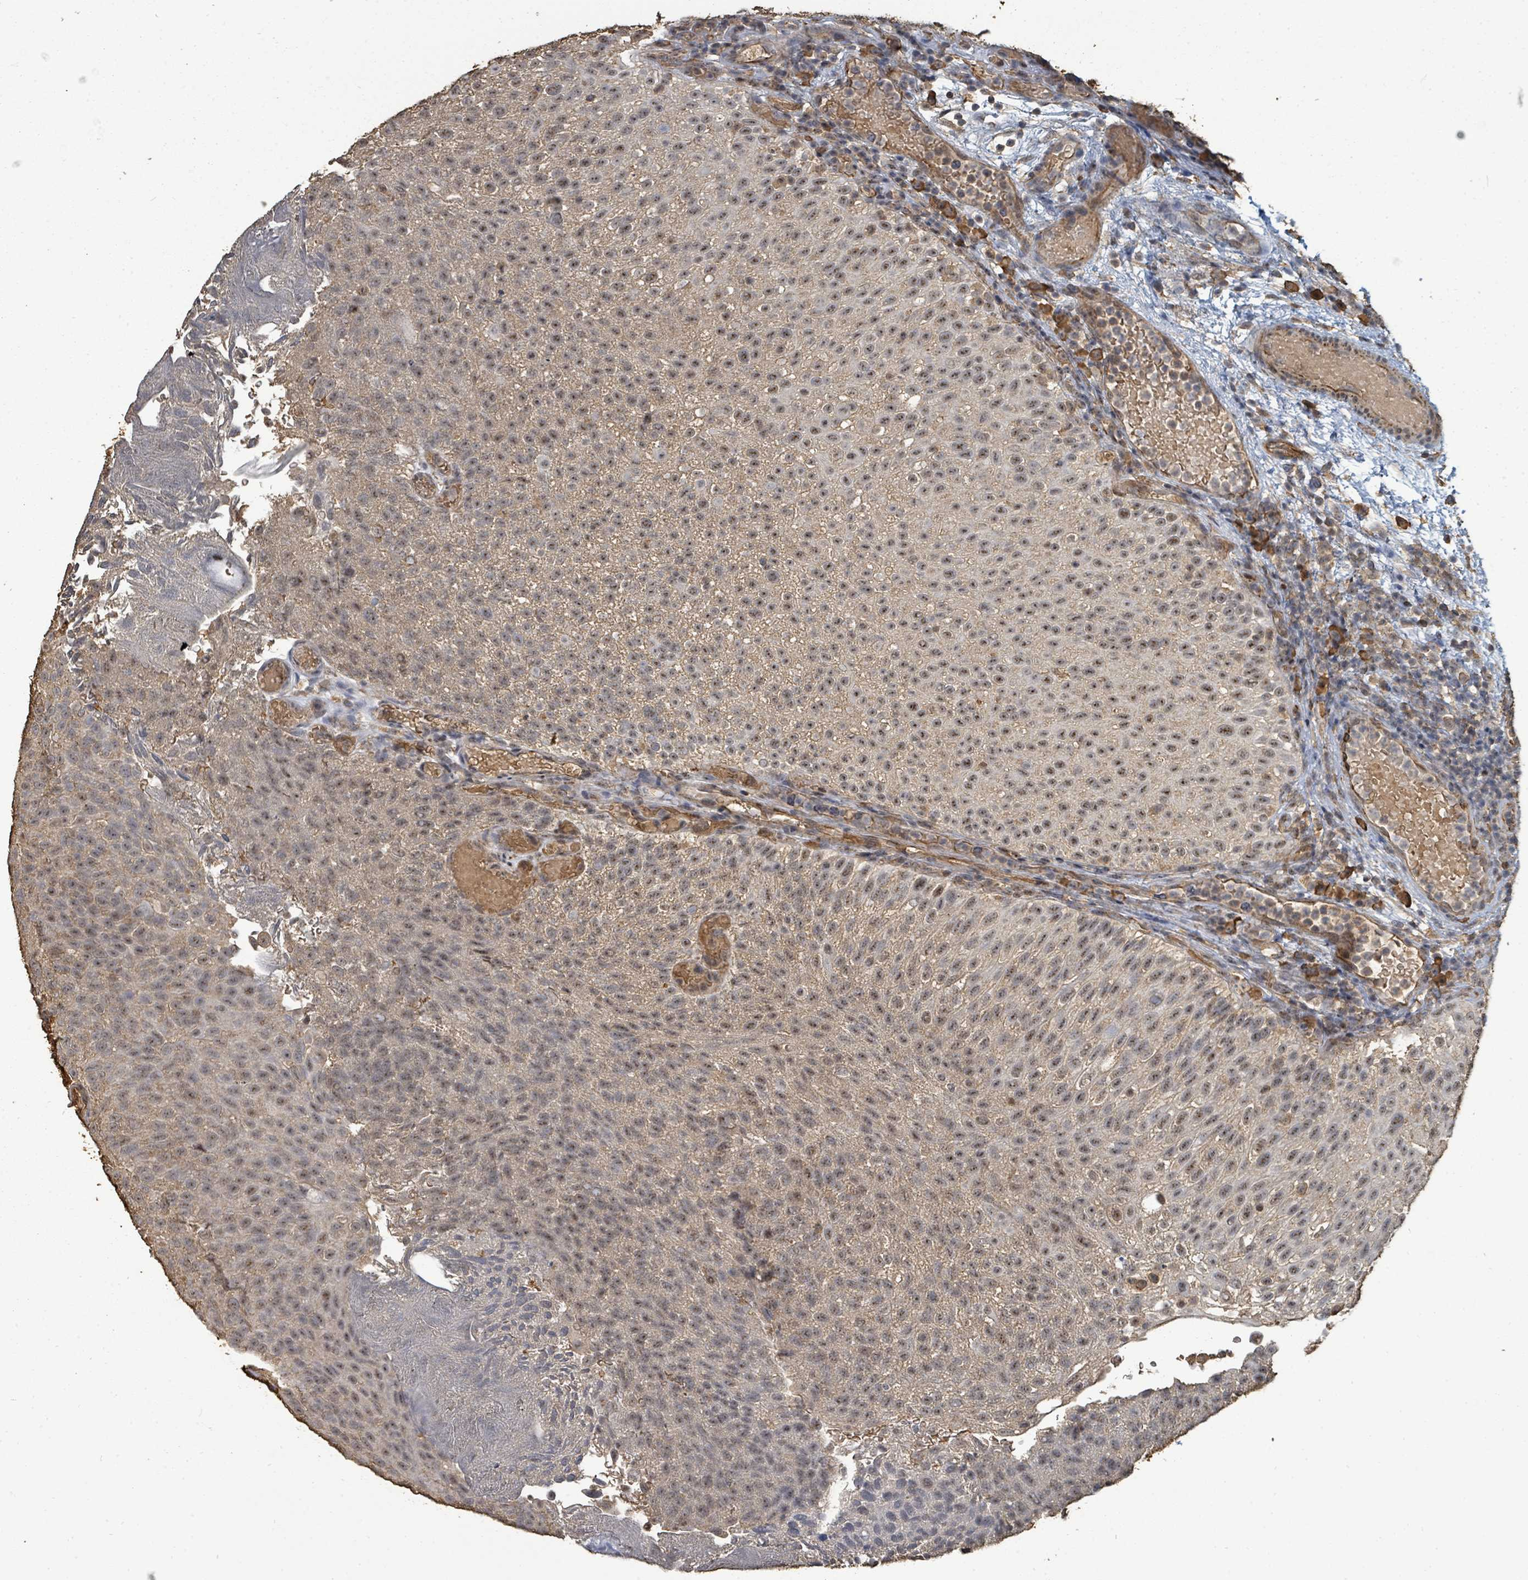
{"staining": {"intensity": "moderate", "quantity": ">75%", "location": "nuclear"}, "tissue": "urothelial cancer", "cell_type": "Tumor cells", "image_type": "cancer", "snomed": [{"axis": "morphology", "description": "Urothelial carcinoma, Low grade"}, {"axis": "topography", "description": "Urinary bladder"}], "caption": "Immunohistochemical staining of urothelial cancer displays medium levels of moderate nuclear staining in about >75% of tumor cells. (DAB IHC with brightfield microscopy, high magnification).", "gene": "C6orf52", "patient": {"sex": "male", "age": 78}}